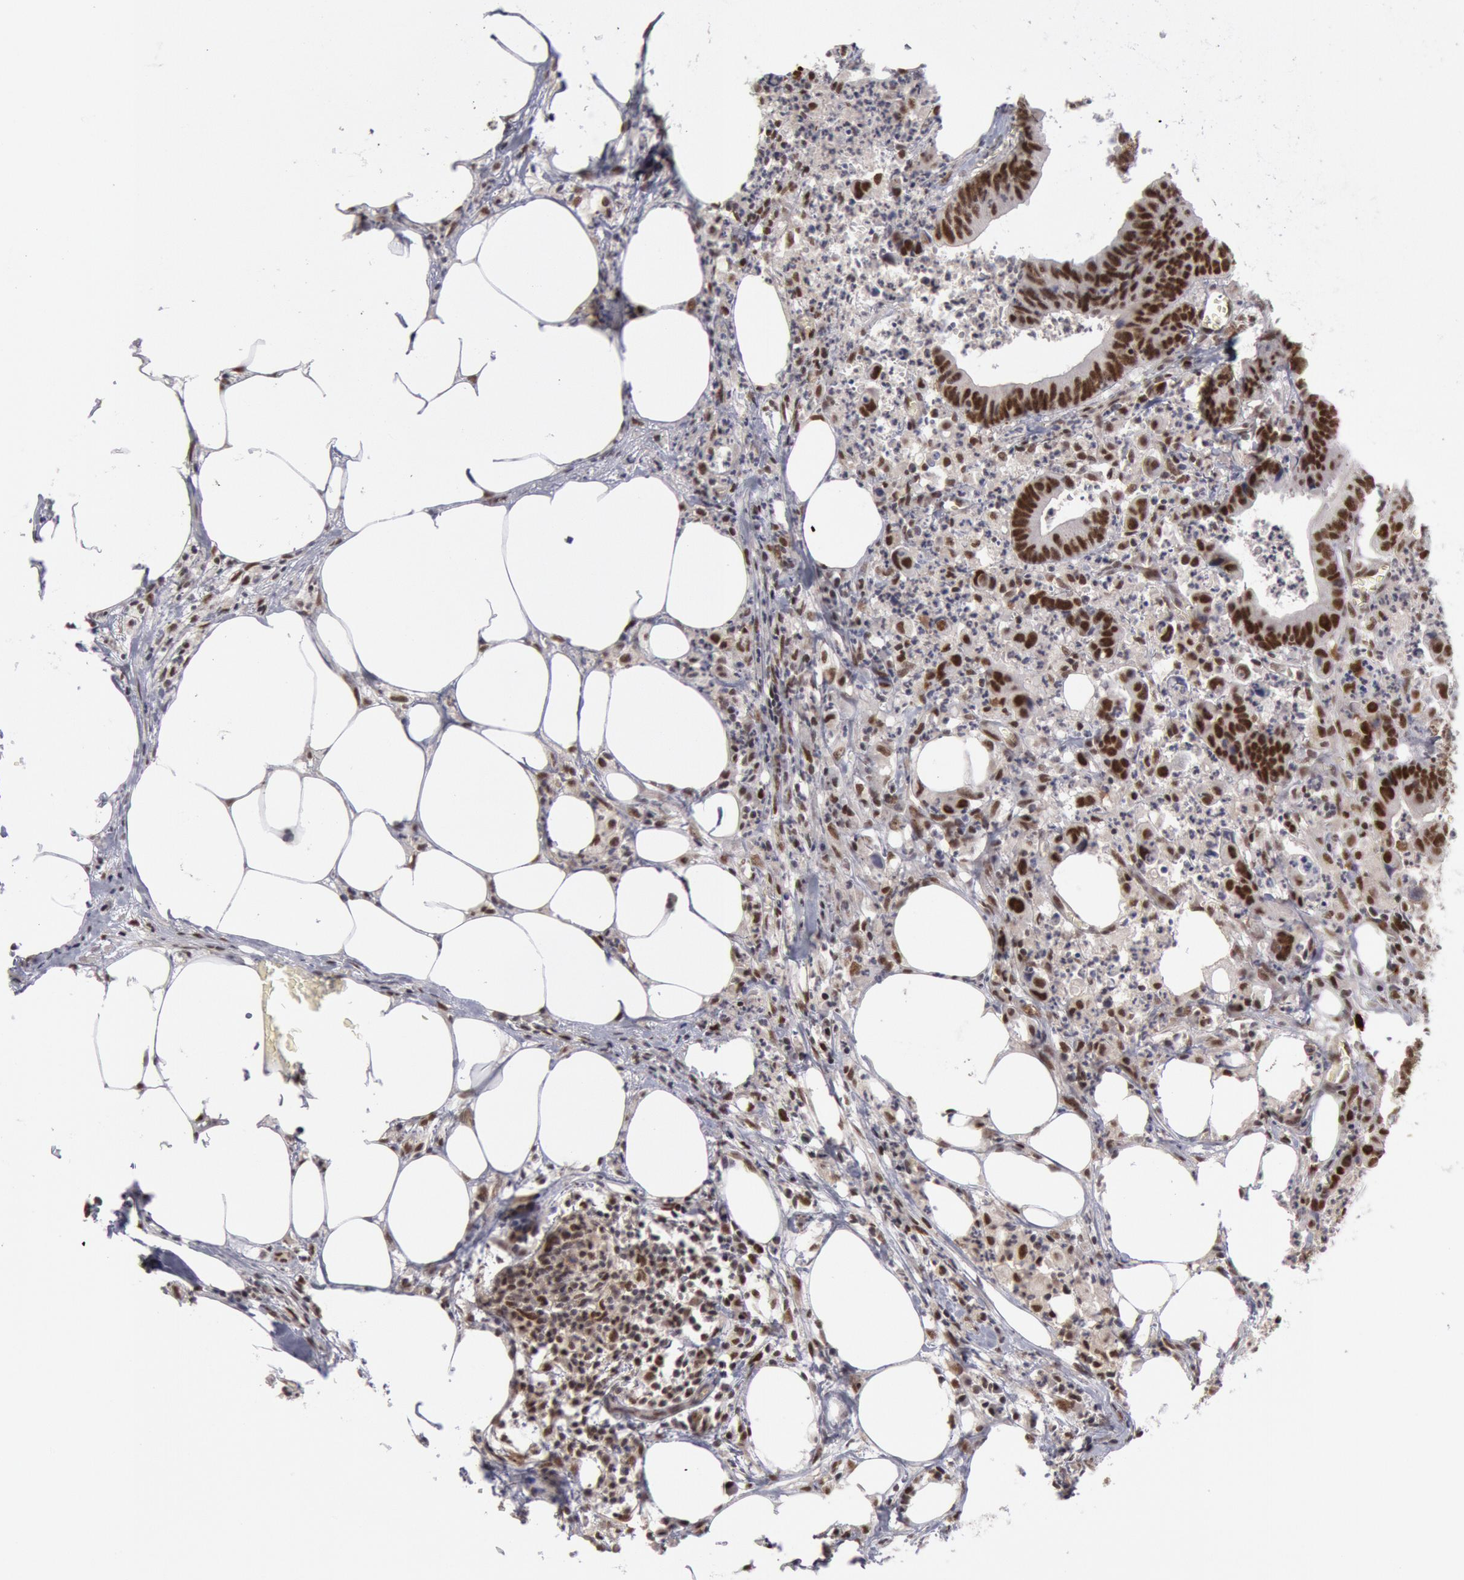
{"staining": {"intensity": "moderate", "quantity": ">75%", "location": "nuclear"}, "tissue": "colorectal cancer", "cell_type": "Tumor cells", "image_type": "cancer", "snomed": [{"axis": "morphology", "description": "Adenocarcinoma, NOS"}, {"axis": "topography", "description": "Colon"}], "caption": "Immunohistochemistry (IHC) (DAB (3,3'-diaminobenzidine)) staining of colorectal adenocarcinoma exhibits moderate nuclear protein positivity in about >75% of tumor cells.", "gene": "PPP4R3B", "patient": {"sex": "male", "age": 55}}